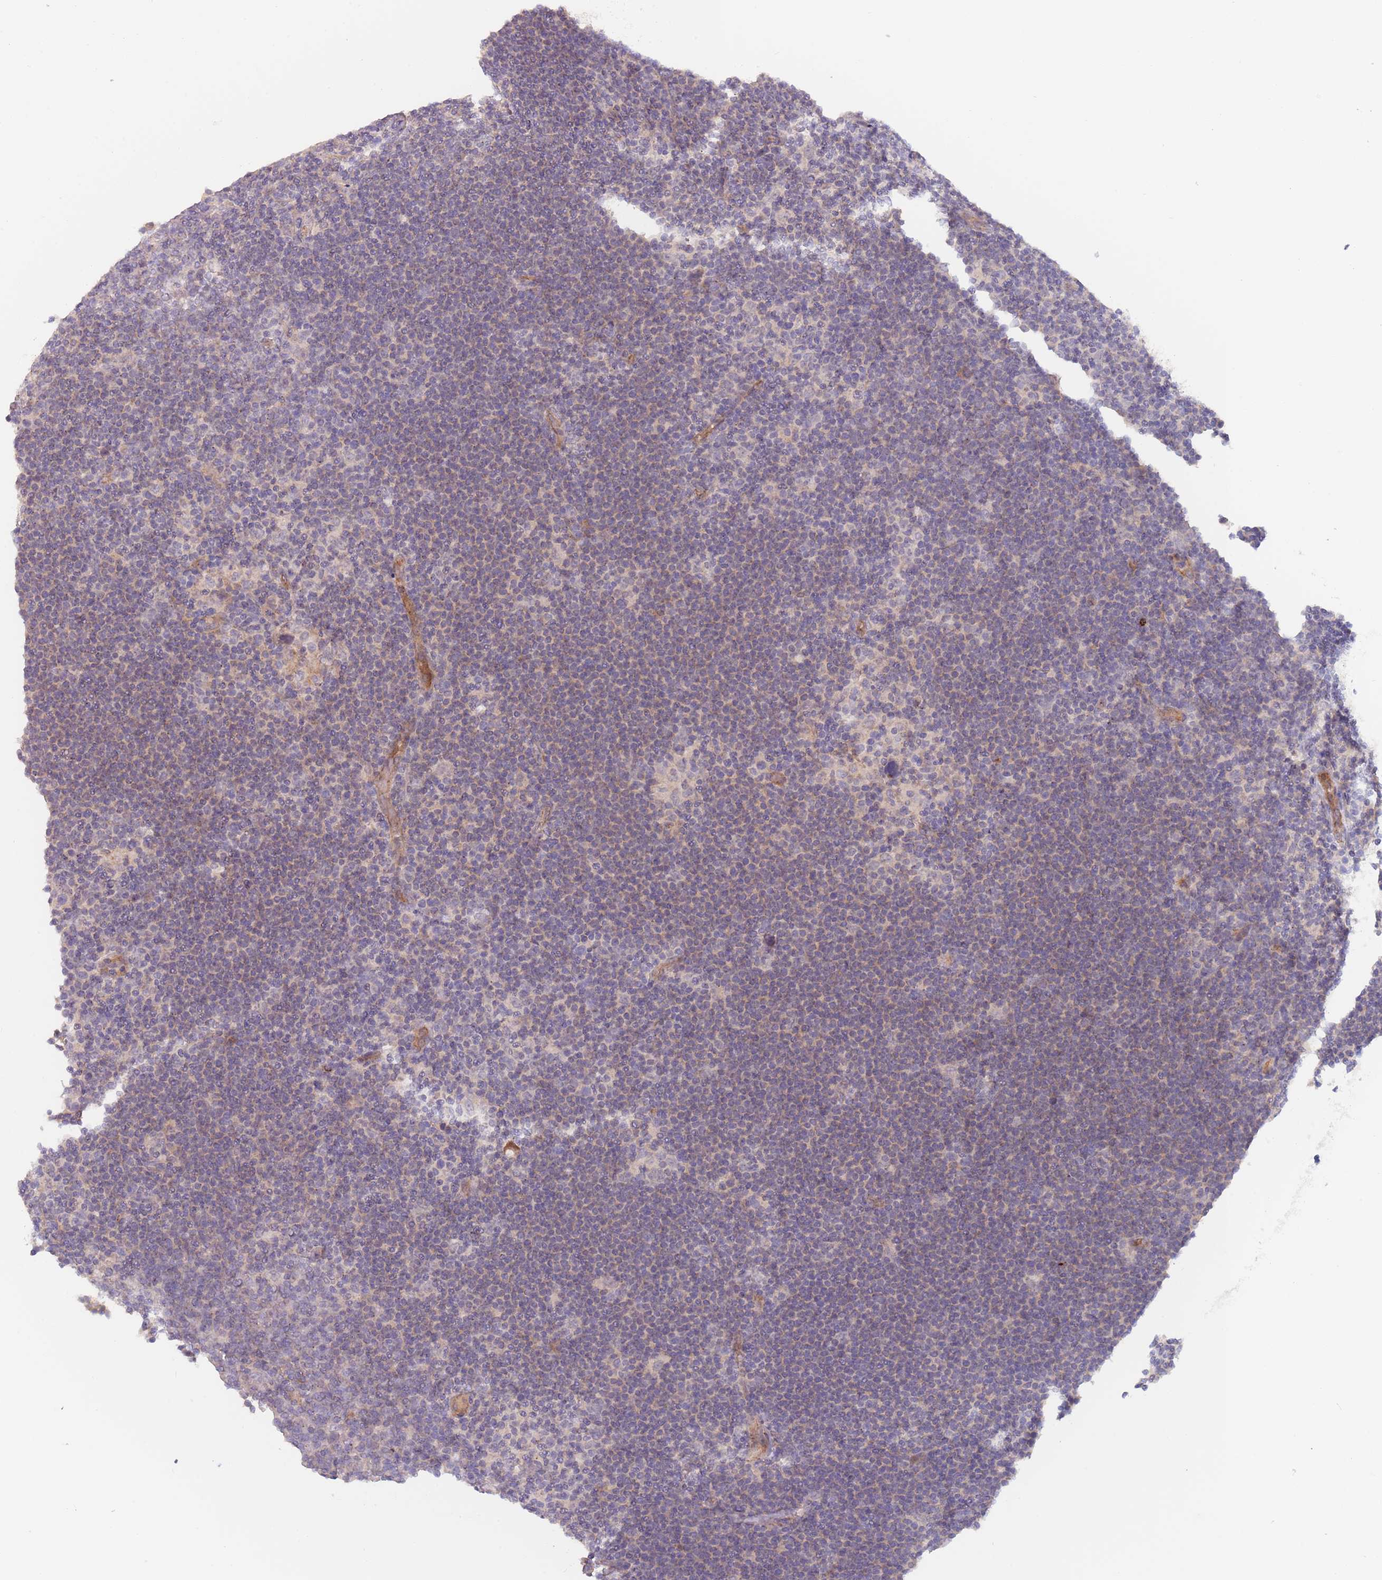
{"staining": {"intensity": "negative", "quantity": "none", "location": "none"}, "tissue": "lymphoma", "cell_type": "Tumor cells", "image_type": "cancer", "snomed": [{"axis": "morphology", "description": "Hodgkin's disease, NOS"}, {"axis": "topography", "description": "Lymph node"}], "caption": "DAB immunohistochemical staining of human lymphoma demonstrates no significant positivity in tumor cells.", "gene": "SAV1", "patient": {"sex": "female", "age": 57}}